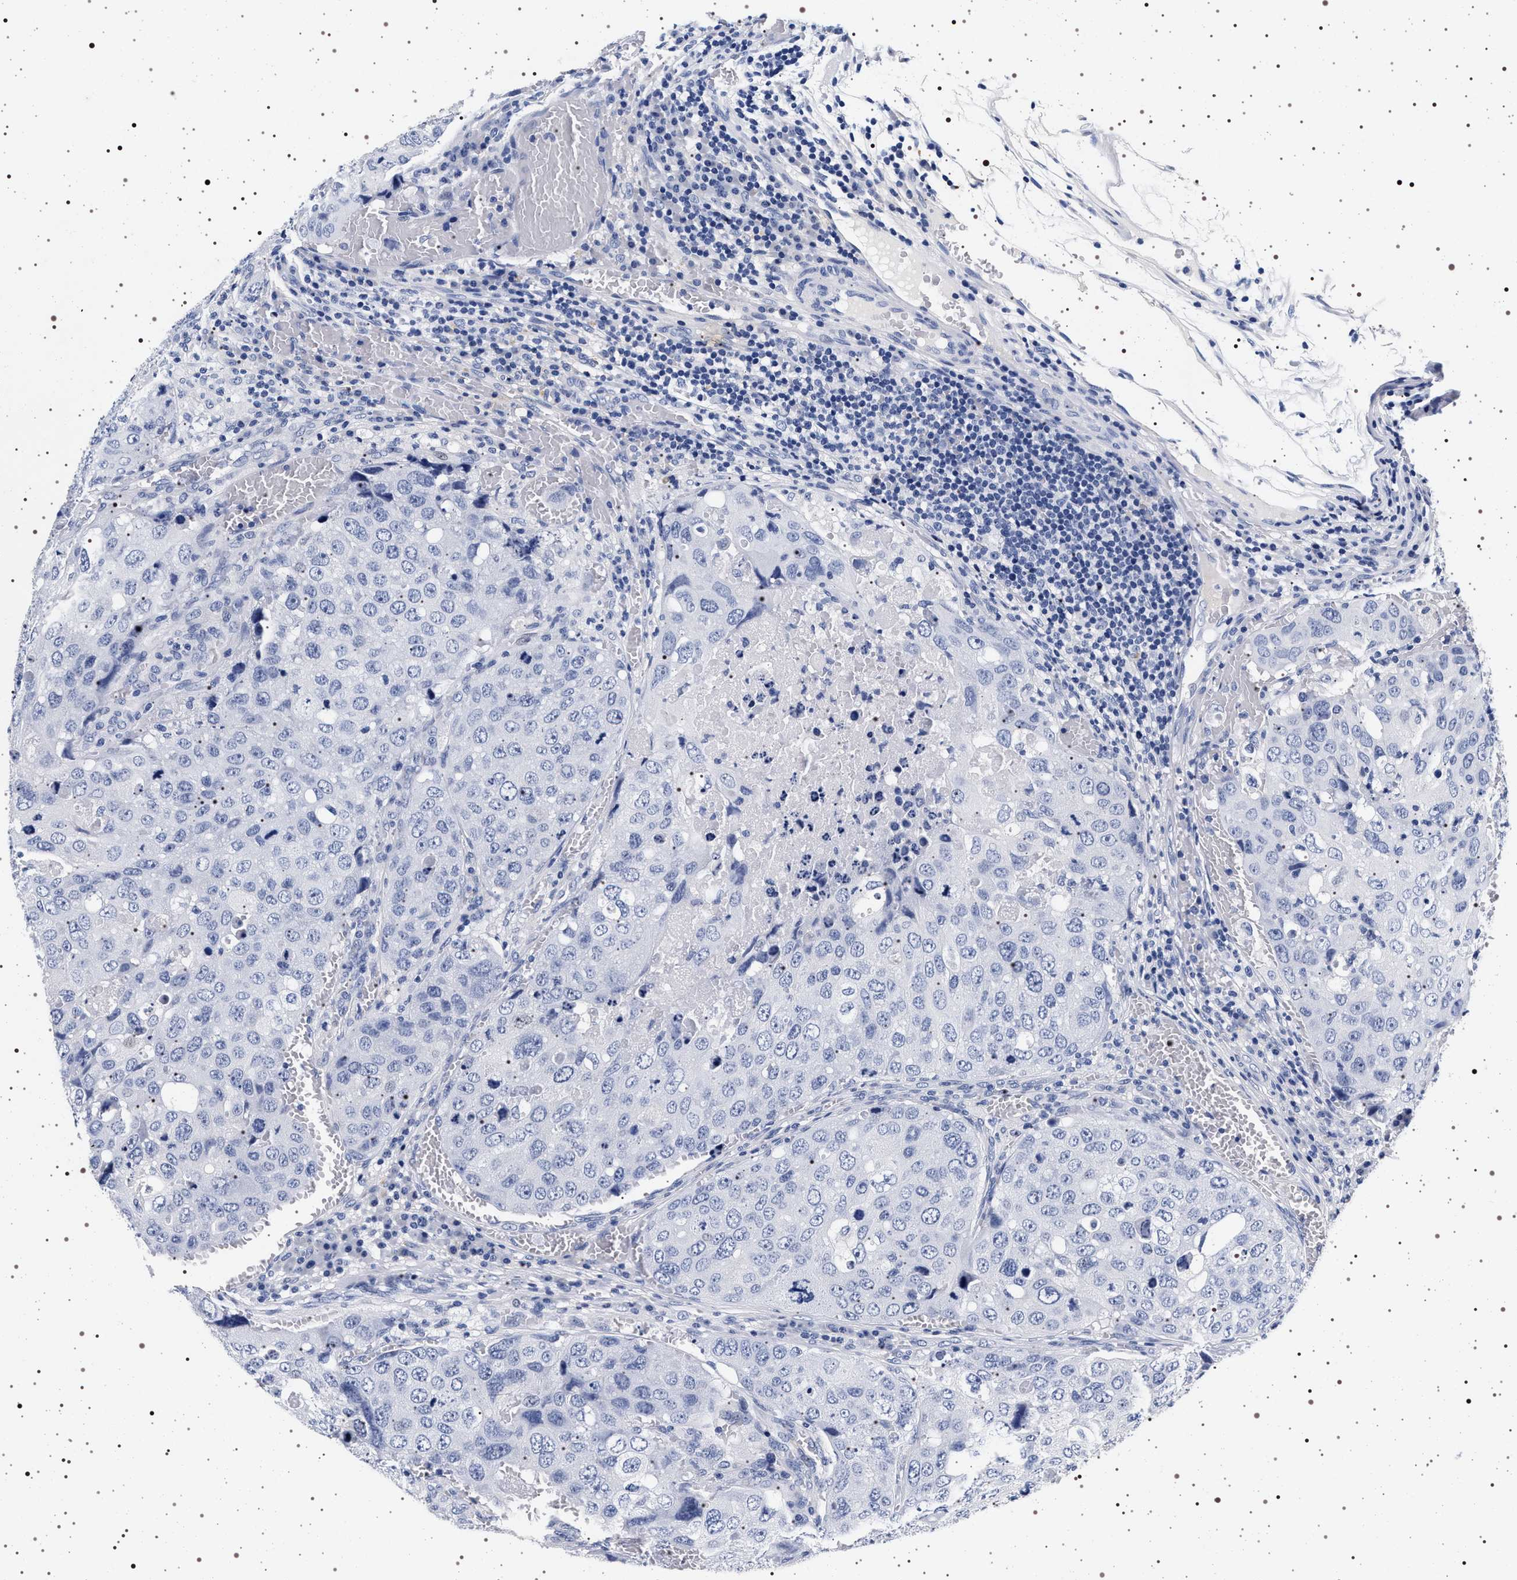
{"staining": {"intensity": "negative", "quantity": "none", "location": "none"}, "tissue": "urothelial cancer", "cell_type": "Tumor cells", "image_type": "cancer", "snomed": [{"axis": "morphology", "description": "Urothelial carcinoma, High grade"}, {"axis": "topography", "description": "Lymph node"}, {"axis": "topography", "description": "Urinary bladder"}], "caption": "An immunohistochemistry photomicrograph of urothelial carcinoma (high-grade) is shown. There is no staining in tumor cells of urothelial carcinoma (high-grade). (DAB (3,3'-diaminobenzidine) IHC with hematoxylin counter stain).", "gene": "MAPK10", "patient": {"sex": "male", "age": 51}}